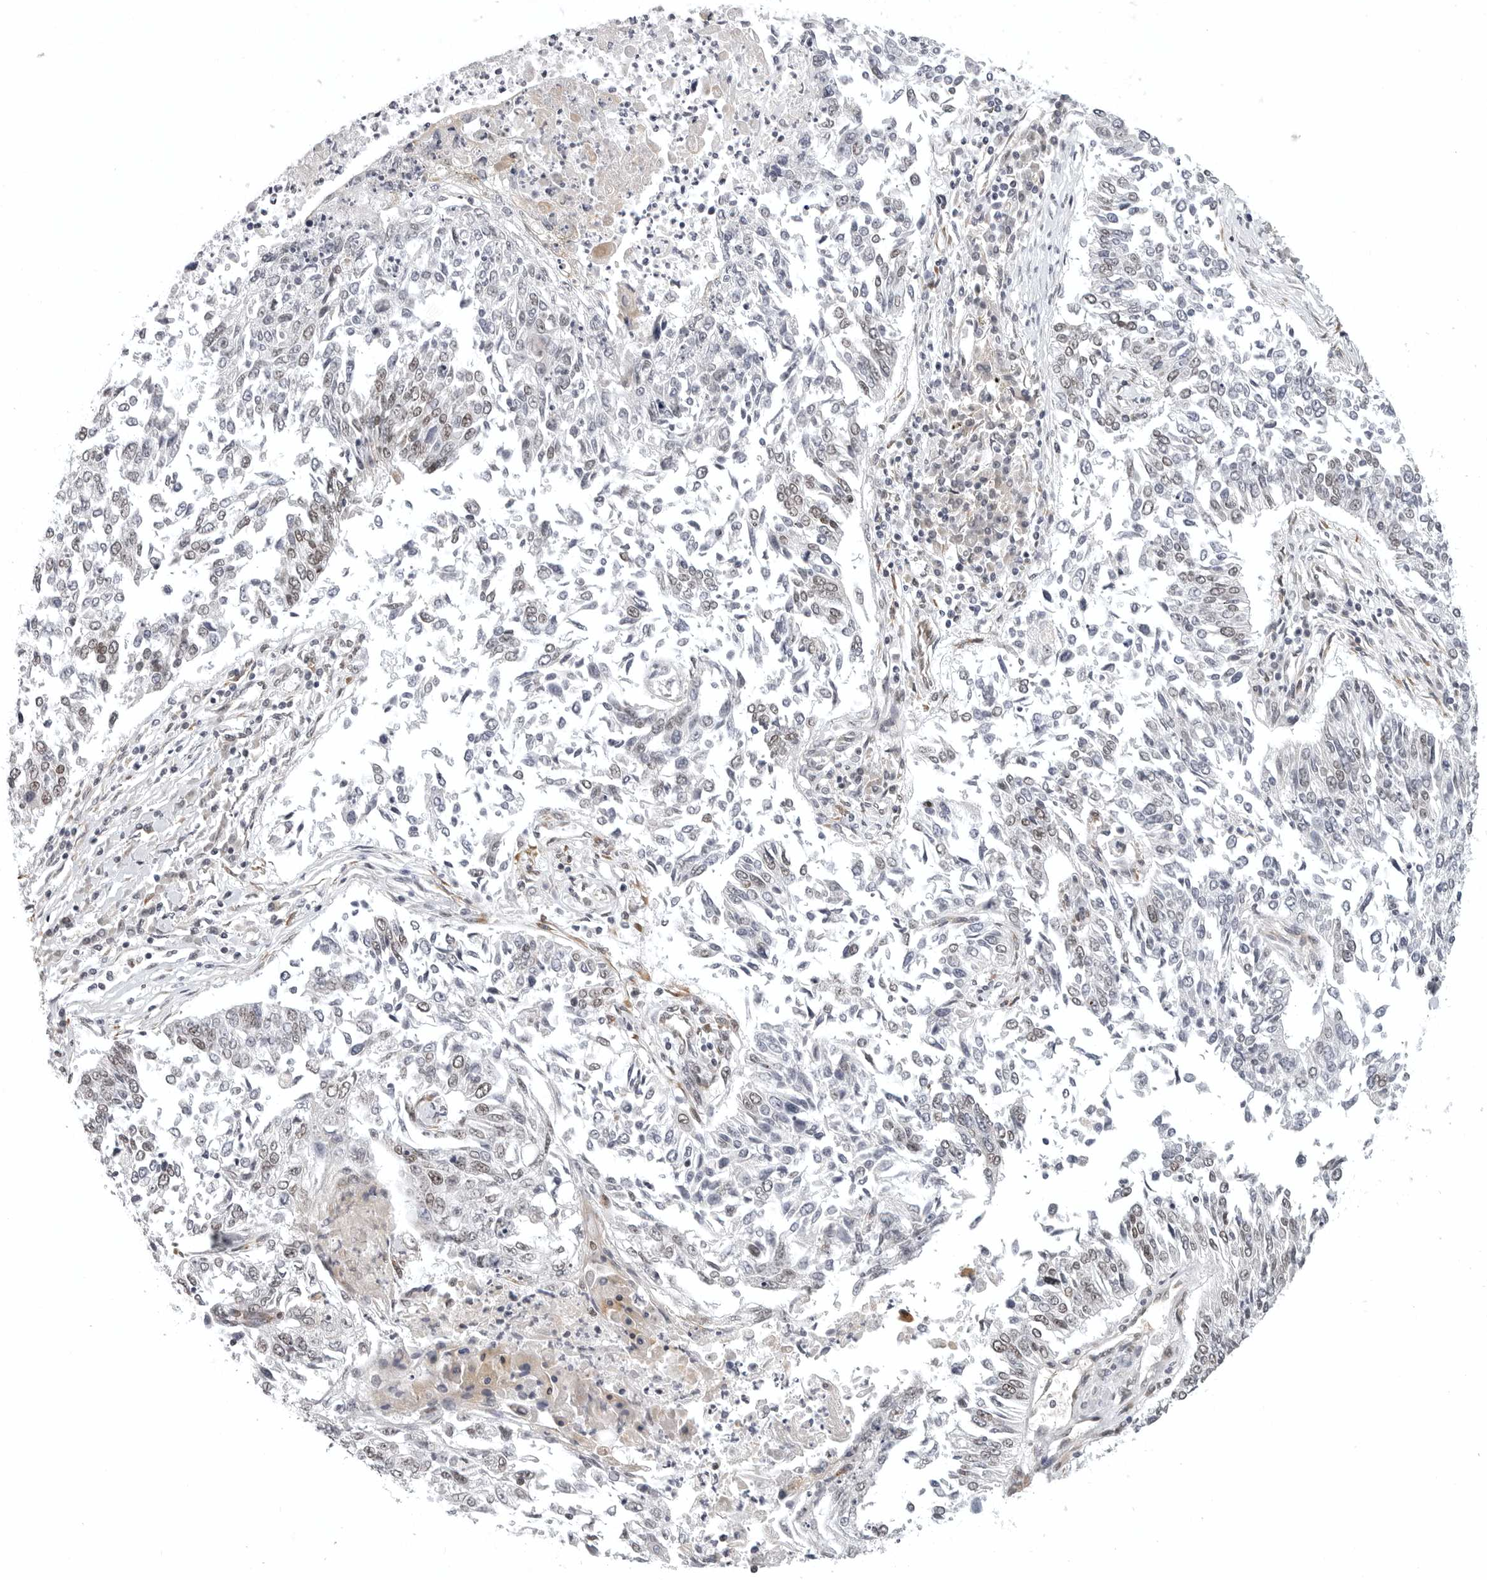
{"staining": {"intensity": "weak", "quantity": "25%-75%", "location": "nuclear"}, "tissue": "lung cancer", "cell_type": "Tumor cells", "image_type": "cancer", "snomed": [{"axis": "morphology", "description": "Normal tissue, NOS"}, {"axis": "morphology", "description": "Squamous cell carcinoma, NOS"}, {"axis": "topography", "description": "Cartilage tissue"}, {"axis": "topography", "description": "Bronchus"}, {"axis": "topography", "description": "Lung"}, {"axis": "topography", "description": "Peripheral nerve tissue"}], "caption": "This is an image of IHC staining of lung cancer (squamous cell carcinoma), which shows weak positivity in the nuclear of tumor cells.", "gene": "PRDM10", "patient": {"sex": "female", "age": 49}}